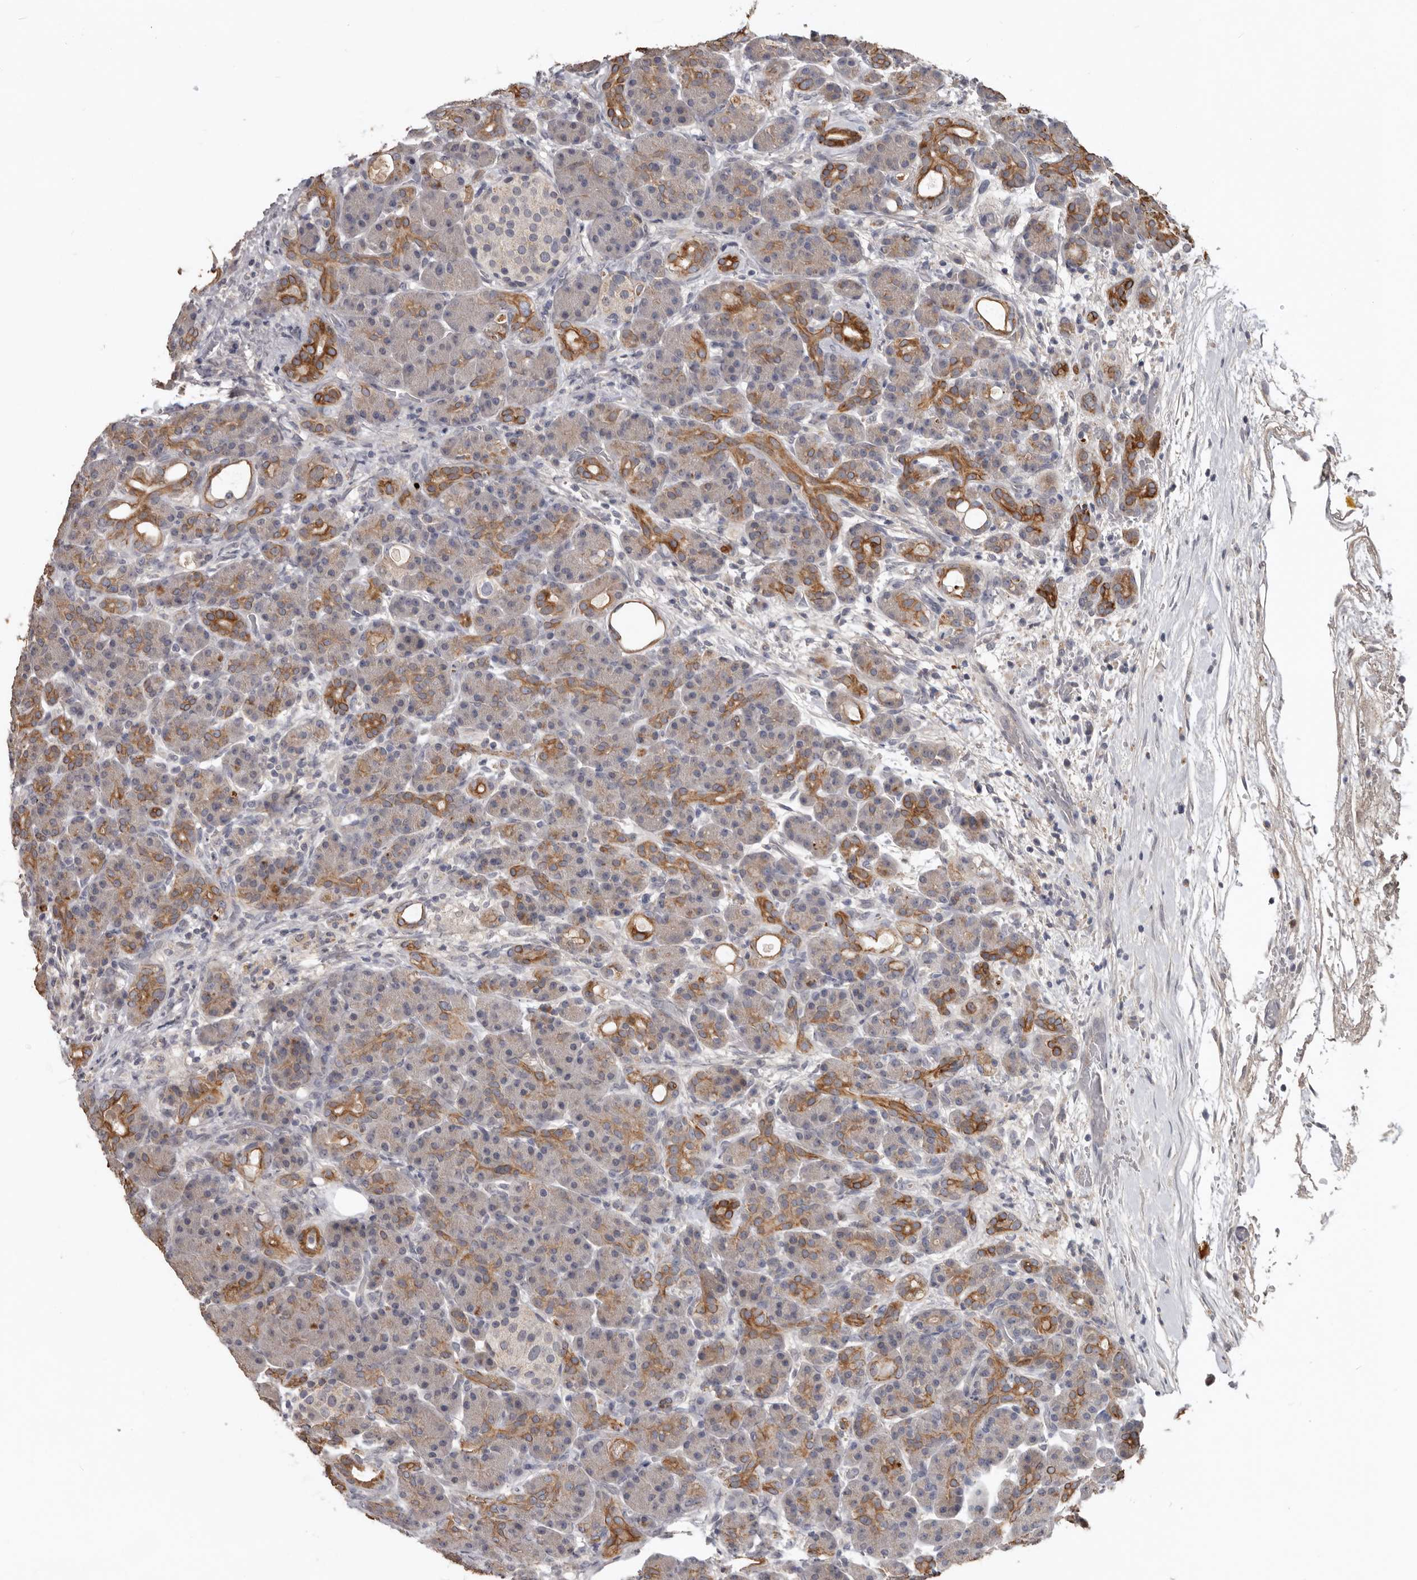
{"staining": {"intensity": "strong", "quantity": "<25%", "location": "cytoplasmic/membranous"}, "tissue": "pancreas", "cell_type": "Exocrine glandular cells", "image_type": "normal", "snomed": [{"axis": "morphology", "description": "Normal tissue, NOS"}, {"axis": "topography", "description": "Pancreas"}], "caption": "Protein expression analysis of unremarkable human pancreas reveals strong cytoplasmic/membranous positivity in approximately <25% of exocrine glandular cells.", "gene": "NMUR1", "patient": {"sex": "male", "age": 63}}